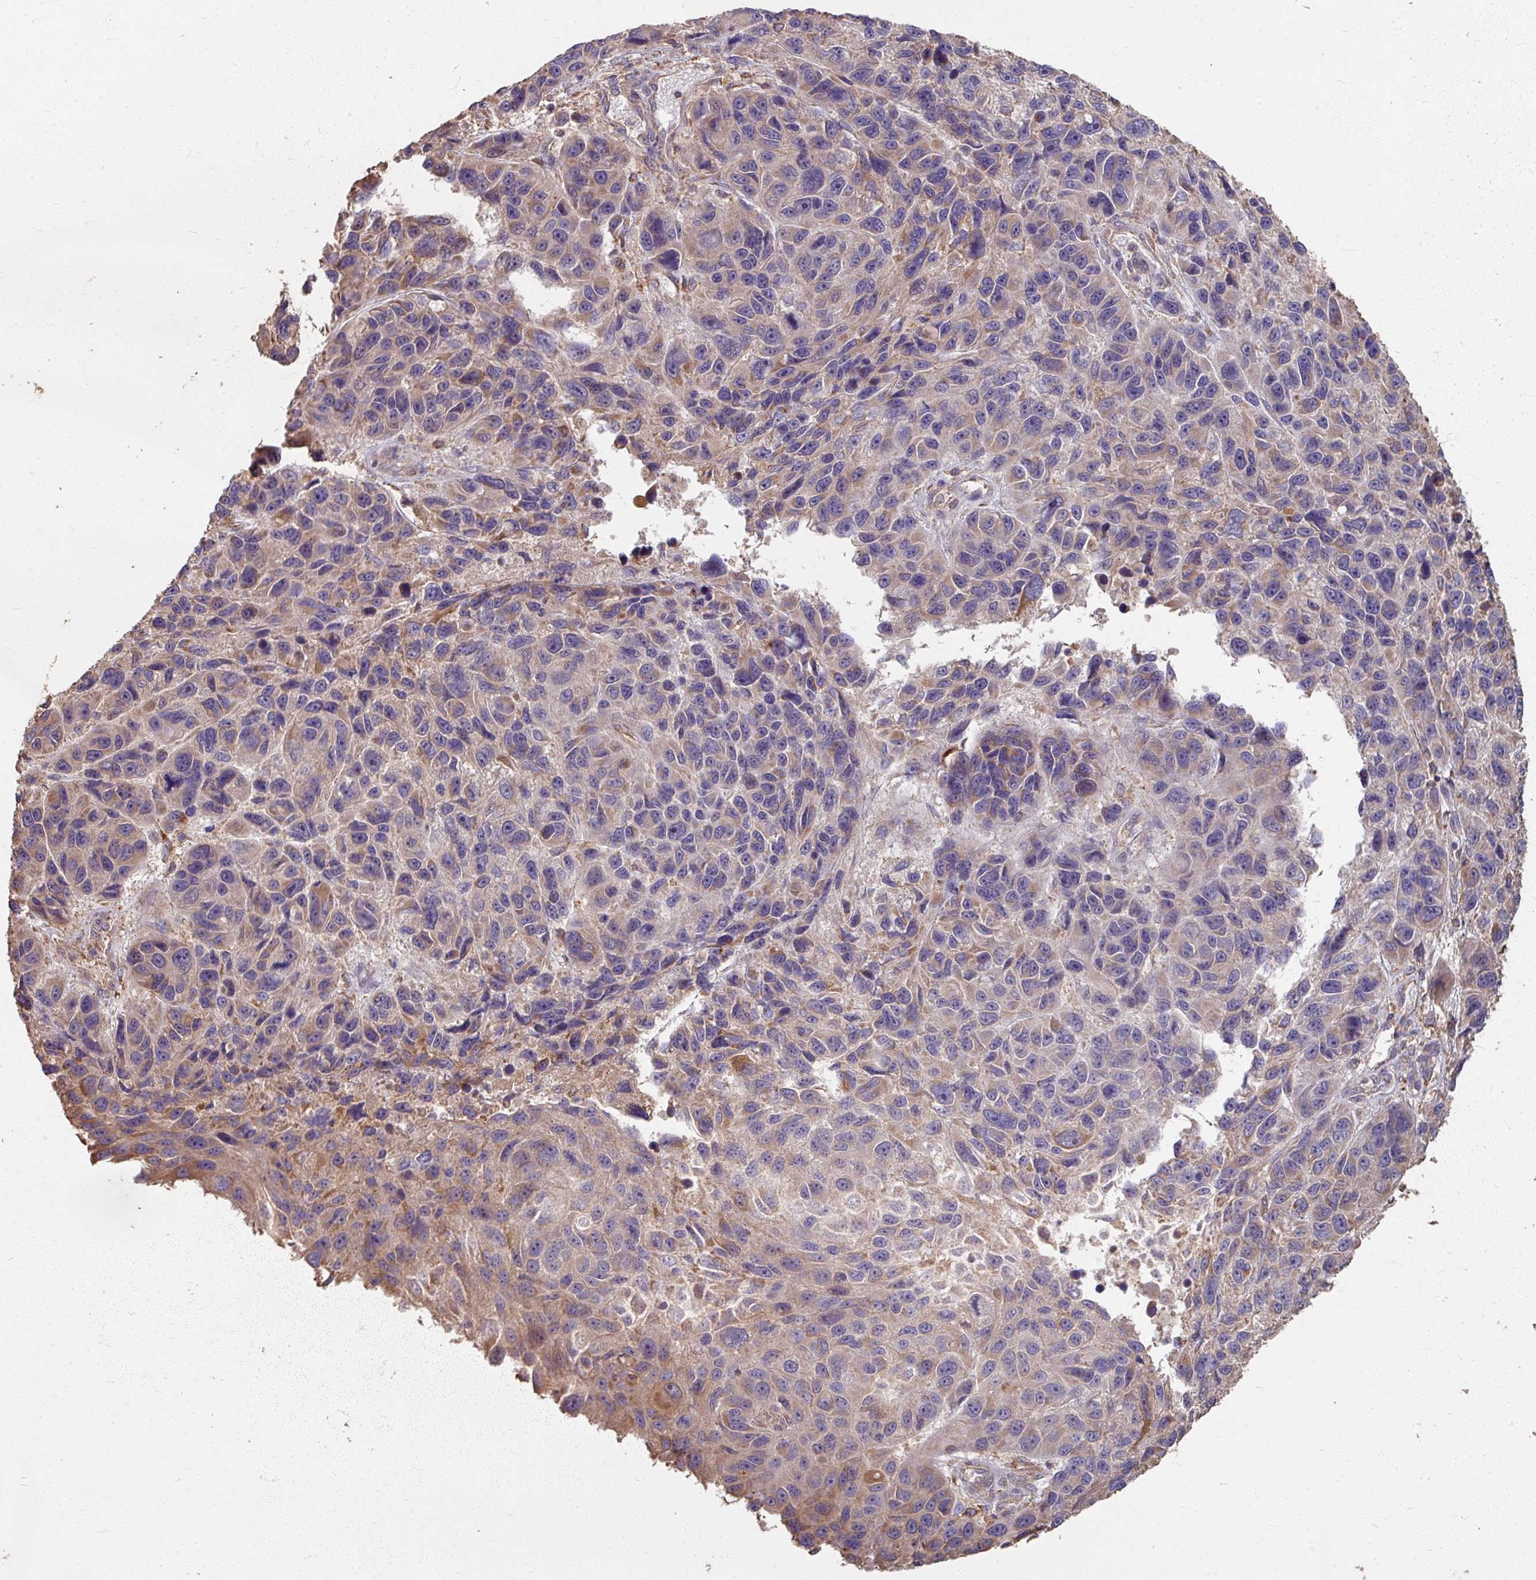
{"staining": {"intensity": "weak", "quantity": "25%-75%", "location": "cytoplasmic/membranous"}, "tissue": "melanoma", "cell_type": "Tumor cells", "image_type": "cancer", "snomed": [{"axis": "morphology", "description": "Malignant melanoma, NOS"}, {"axis": "topography", "description": "Skin"}], "caption": "Malignant melanoma stained with a brown dye reveals weak cytoplasmic/membranous positive staining in approximately 25%-75% of tumor cells.", "gene": "CCDC68", "patient": {"sex": "male", "age": 53}}